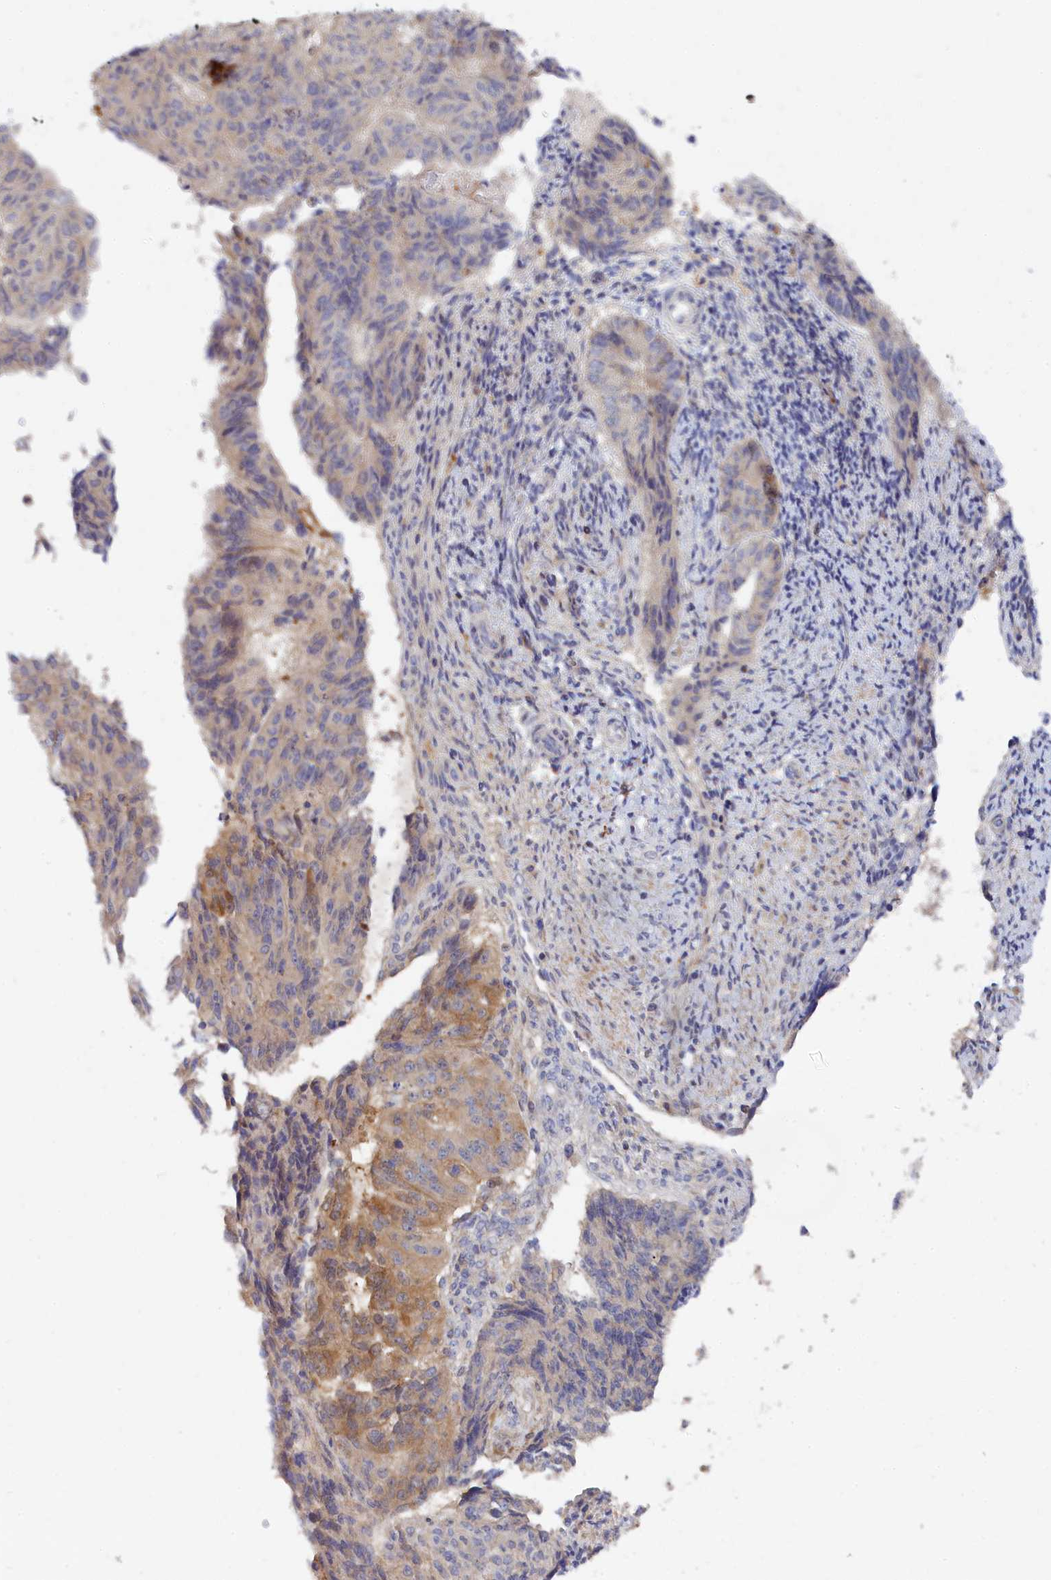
{"staining": {"intensity": "moderate", "quantity": "<25%", "location": "cytoplasmic/membranous"}, "tissue": "endometrial cancer", "cell_type": "Tumor cells", "image_type": "cancer", "snomed": [{"axis": "morphology", "description": "Adenocarcinoma, NOS"}, {"axis": "topography", "description": "Endometrium"}], "caption": "Endometrial cancer (adenocarcinoma) was stained to show a protein in brown. There is low levels of moderate cytoplasmic/membranous staining in about <25% of tumor cells.", "gene": "SPATA5L1", "patient": {"sex": "female", "age": 32}}